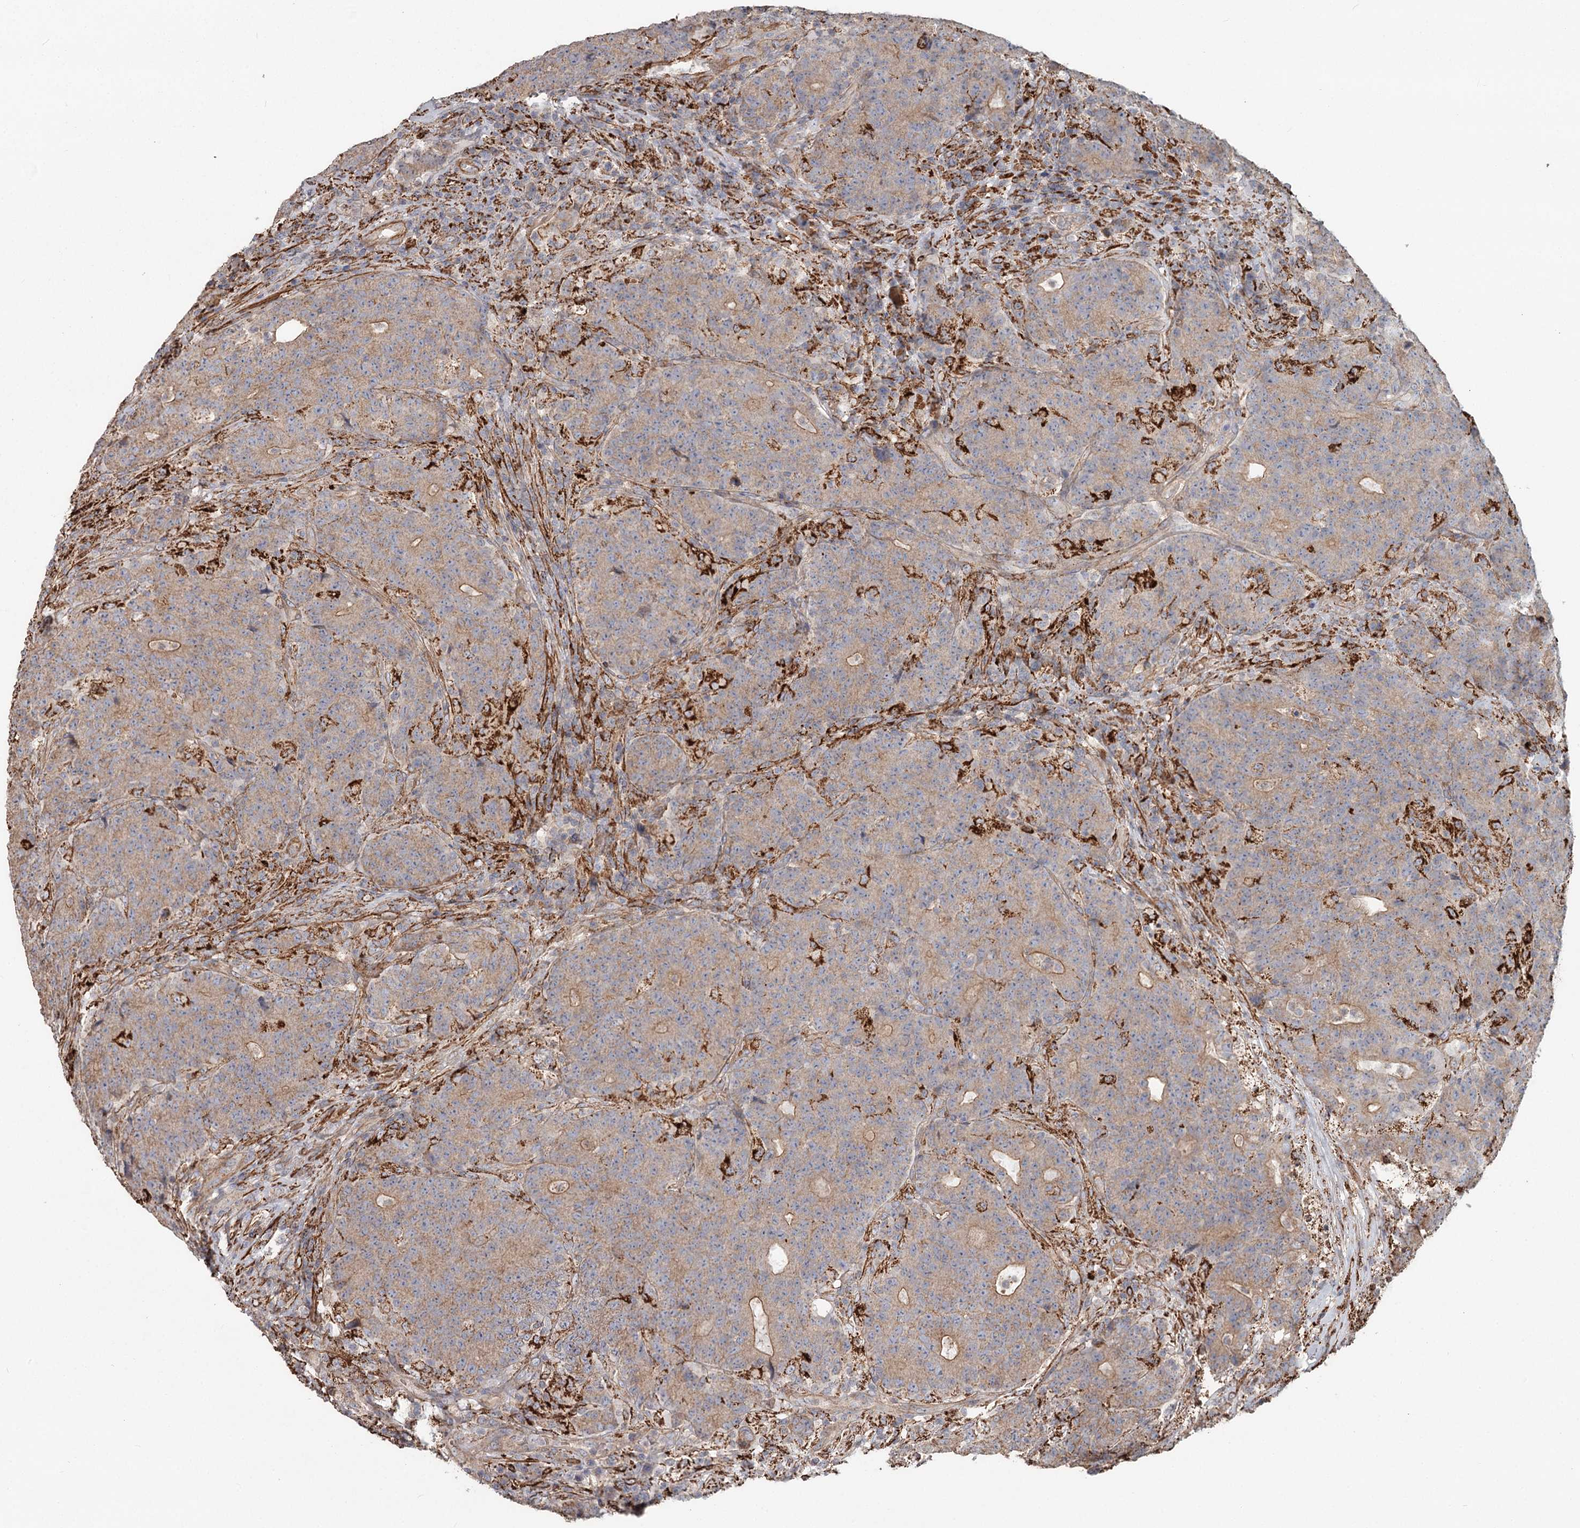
{"staining": {"intensity": "weak", "quantity": ">75%", "location": "cytoplasmic/membranous"}, "tissue": "colorectal cancer", "cell_type": "Tumor cells", "image_type": "cancer", "snomed": [{"axis": "morphology", "description": "Adenocarcinoma, NOS"}, {"axis": "topography", "description": "Colon"}], "caption": "Weak cytoplasmic/membranous expression for a protein is present in about >75% of tumor cells of adenocarcinoma (colorectal) using IHC.", "gene": "DHRS9", "patient": {"sex": "female", "age": 75}}